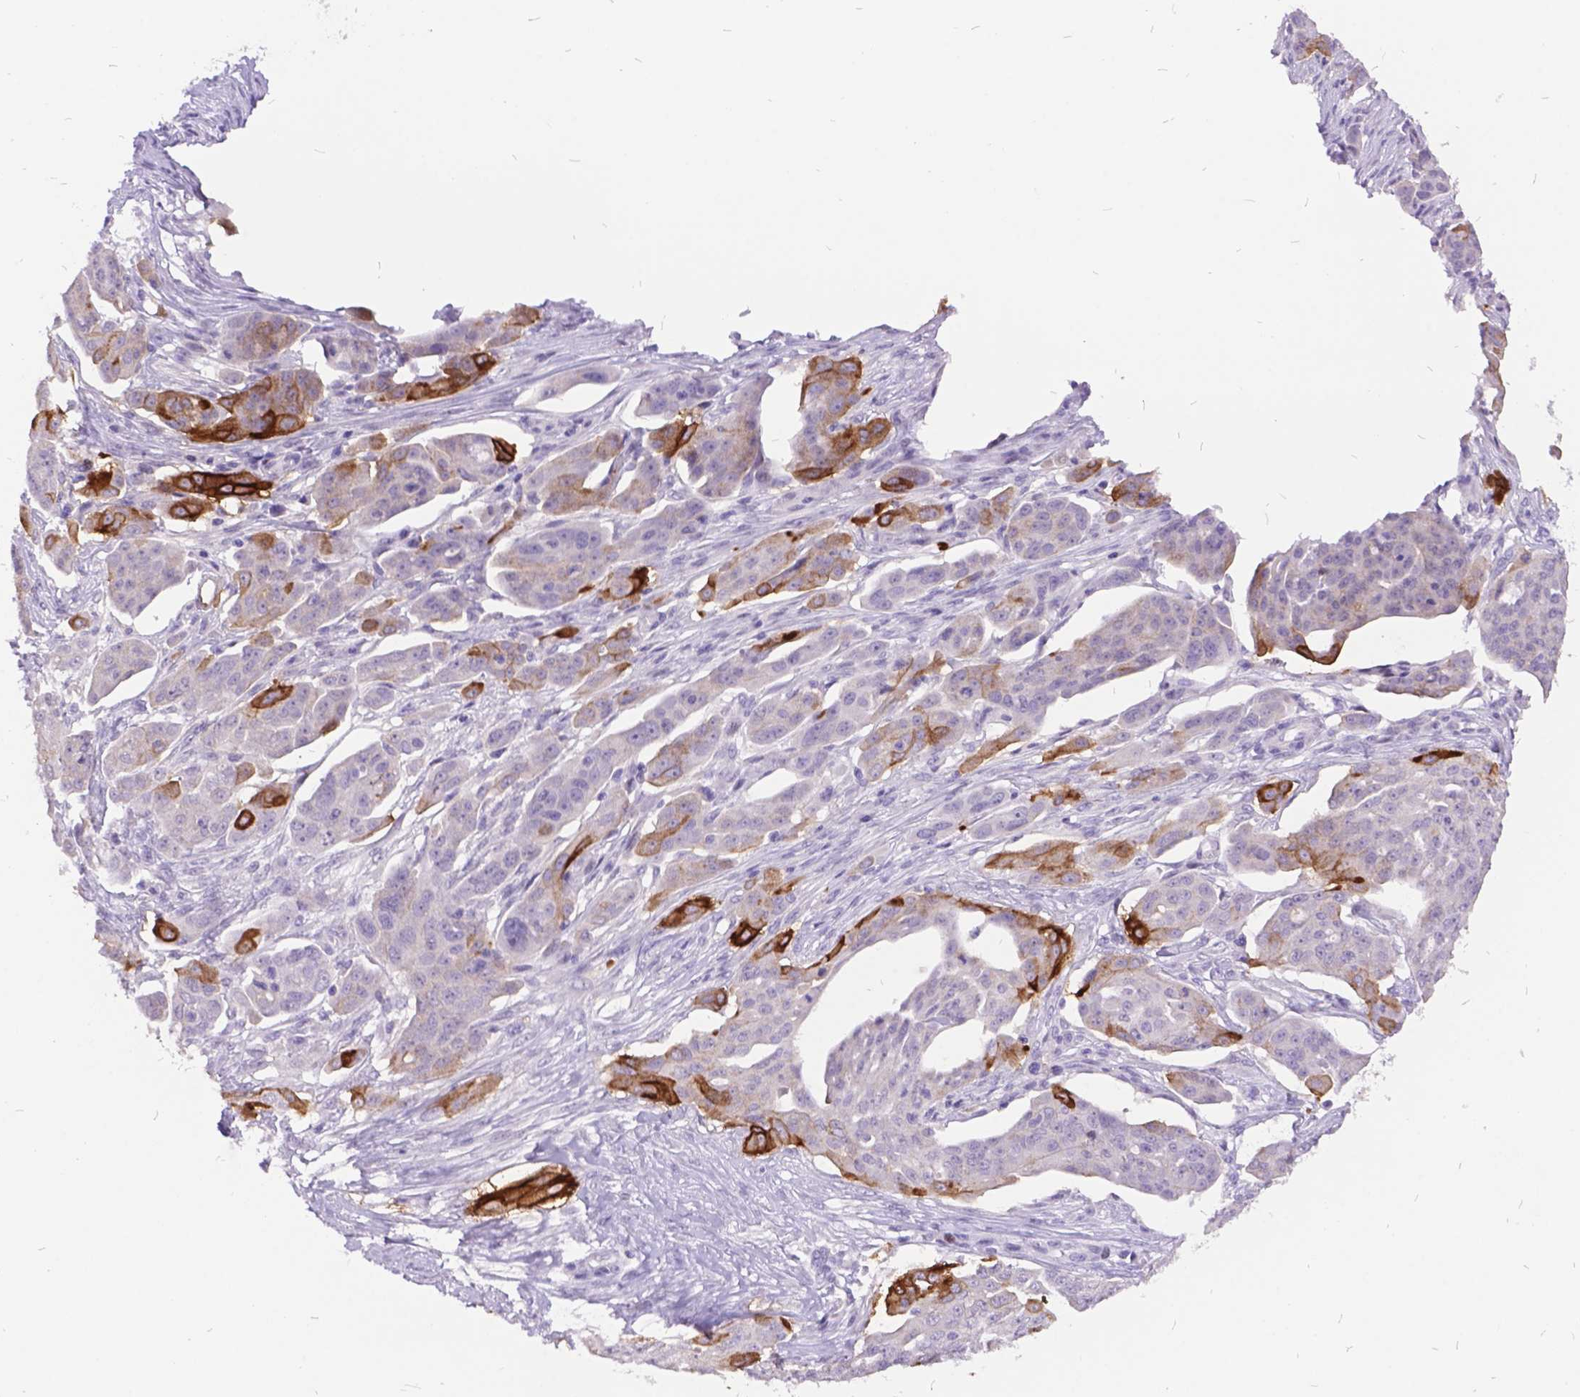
{"staining": {"intensity": "strong", "quantity": "<25%", "location": "cytoplasmic/membranous"}, "tissue": "ovarian cancer", "cell_type": "Tumor cells", "image_type": "cancer", "snomed": [{"axis": "morphology", "description": "Carcinoma, endometroid"}, {"axis": "topography", "description": "Ovary"}], "caption": "Strong cytoplasmic/membranous positivity for a protein is seen in approximately <25% of tumor cells of ovarian endometroid carcinoma using immunohistochemistry.", "gene": "ITGB6", "patient": {"sex": "female", "age": 70}}